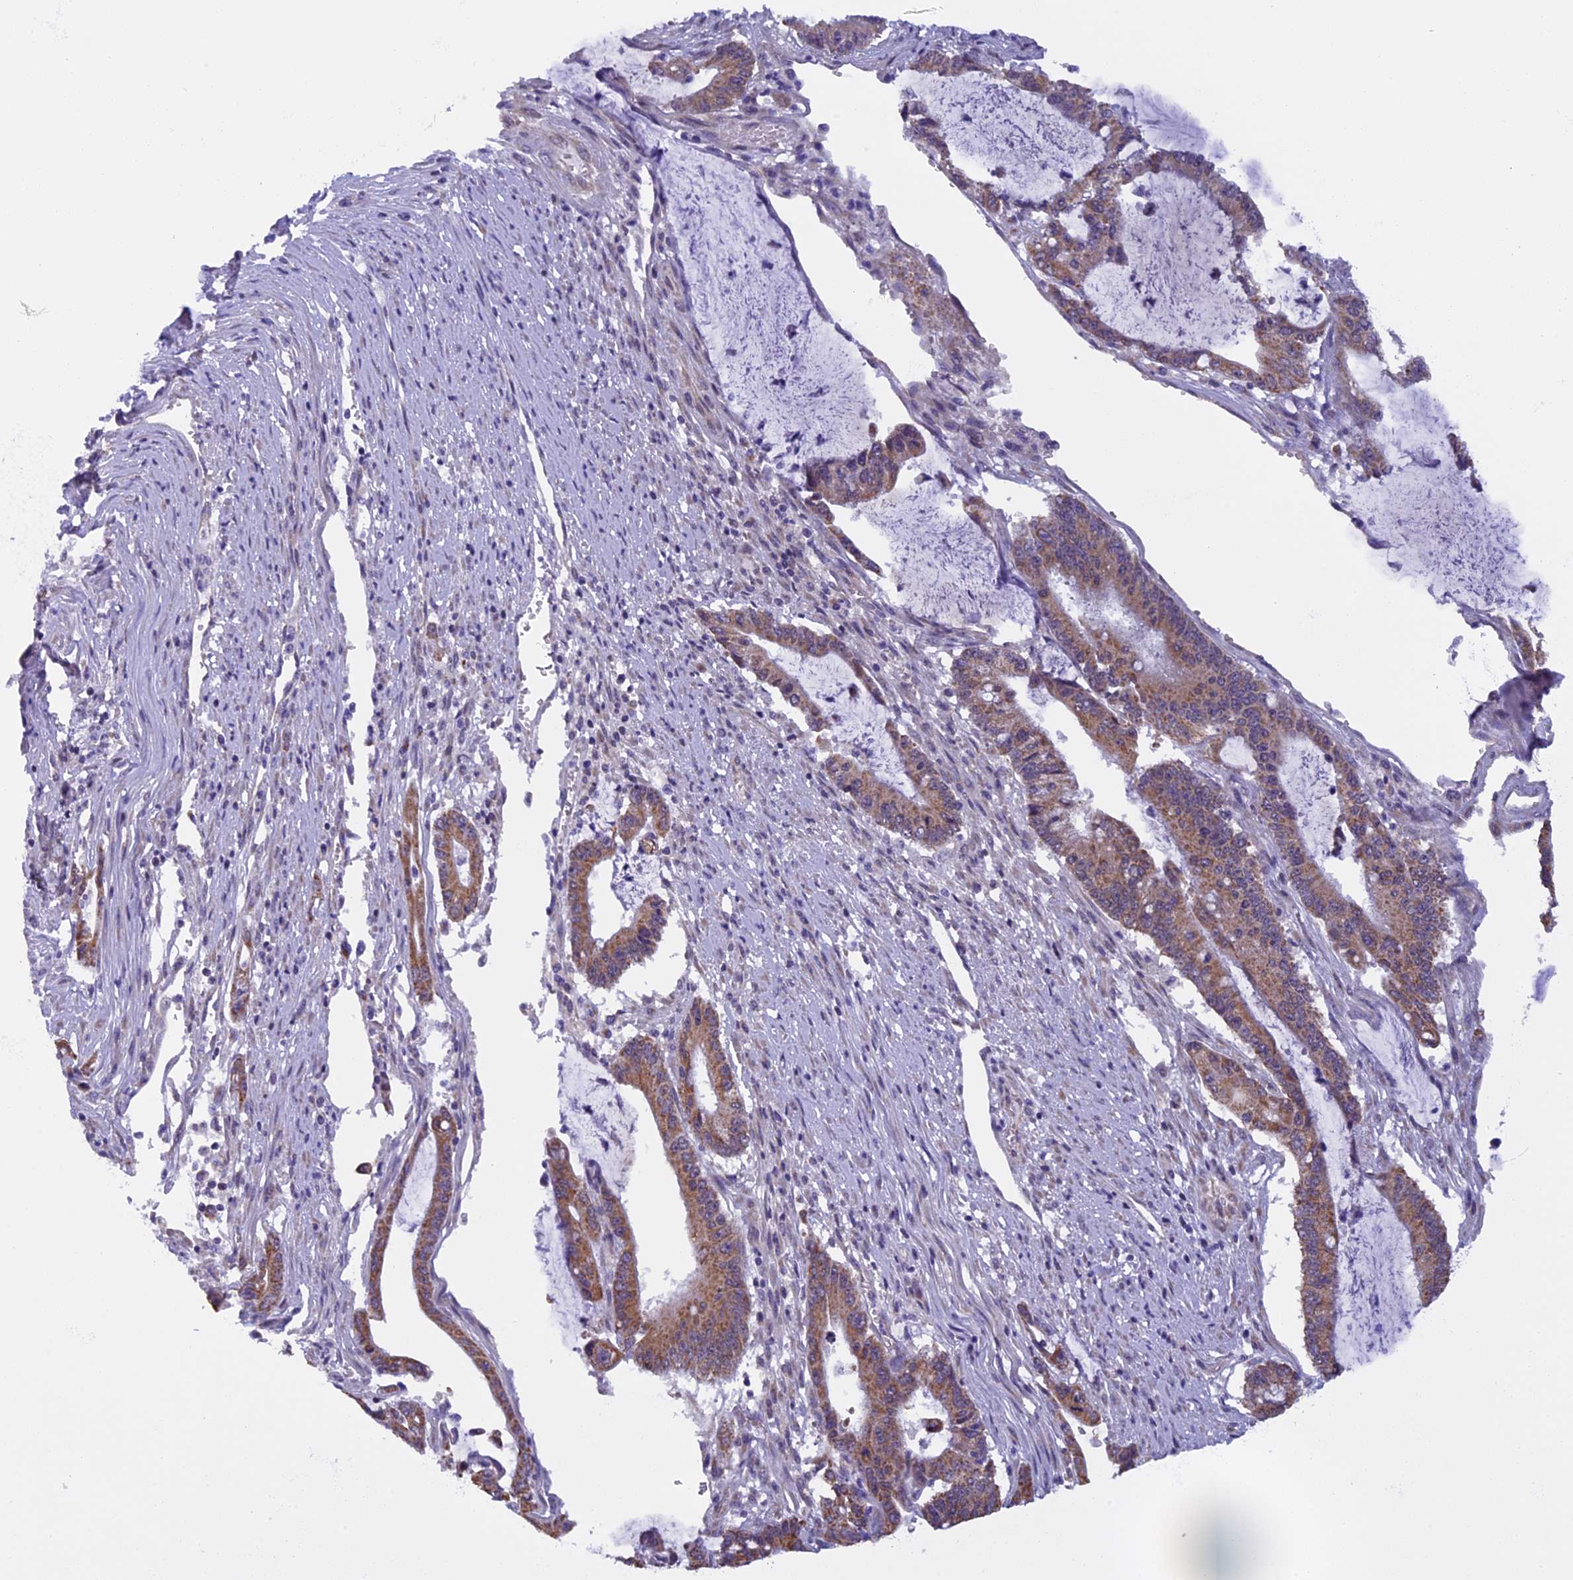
{"staining": {"intensity": "moderate", "quantity": ">75%", "location": "cytoplasmic/membranous"}, "tissue": "pancreatic cancer", "cell_type": "Tumor cells", "image_type": "cancer", "snomed": [{"axis": "morphology", "description": "Adenocarcinoma, NOS"}, {"axis": "topography", "description": "Pancreas"}], "caption": "A brown stain labels moderate cytoplasmic/membranous staining of a protein in human pancreatic cancer tumor cells.", "gene": "ZNF317", "patient": {"sex": "female", "age": 50}}